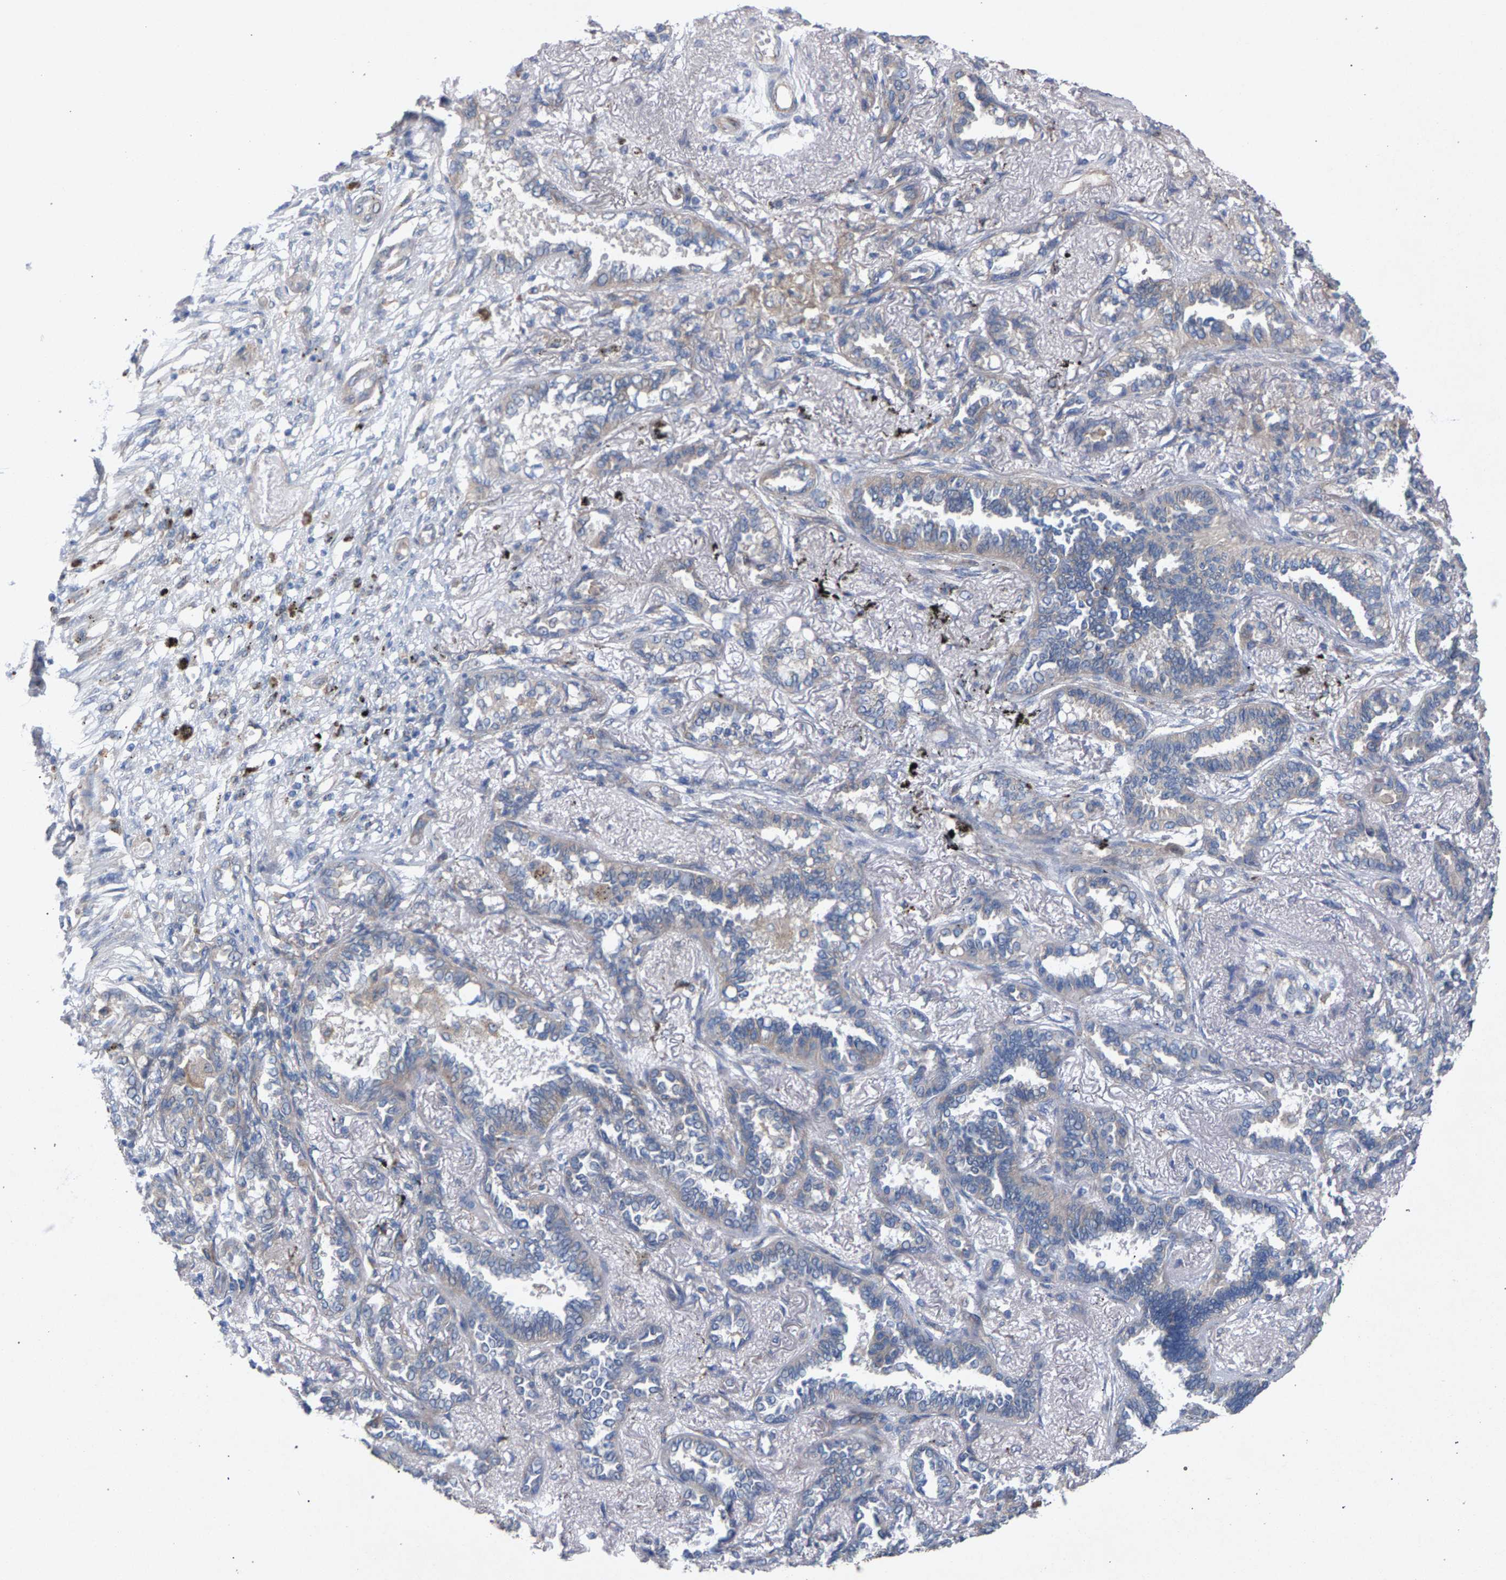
{"staining": {"intensity": "negative", "quantity": "none", "location": "none"}, "tissue": "lung cancer", "cell_type": "Tumor cells", "image_type": "cancer", "snomed": [{"axis": "morphology", "description": "Adenocarcinoma, NOS"}, {"axis": "topography", "description": "Lung"}], "caption": "DAB (3,3'-diaminobenzidine) immunohistochemical staining of human adenocarcinoma (lung) exhibits no significant positivity in tumor cells. (Immunohistochemistry (ihc), brightfield microscopy, high magnification).", "gene": "MAMDC2", "patient": {"sex": "male", "age": 59}}